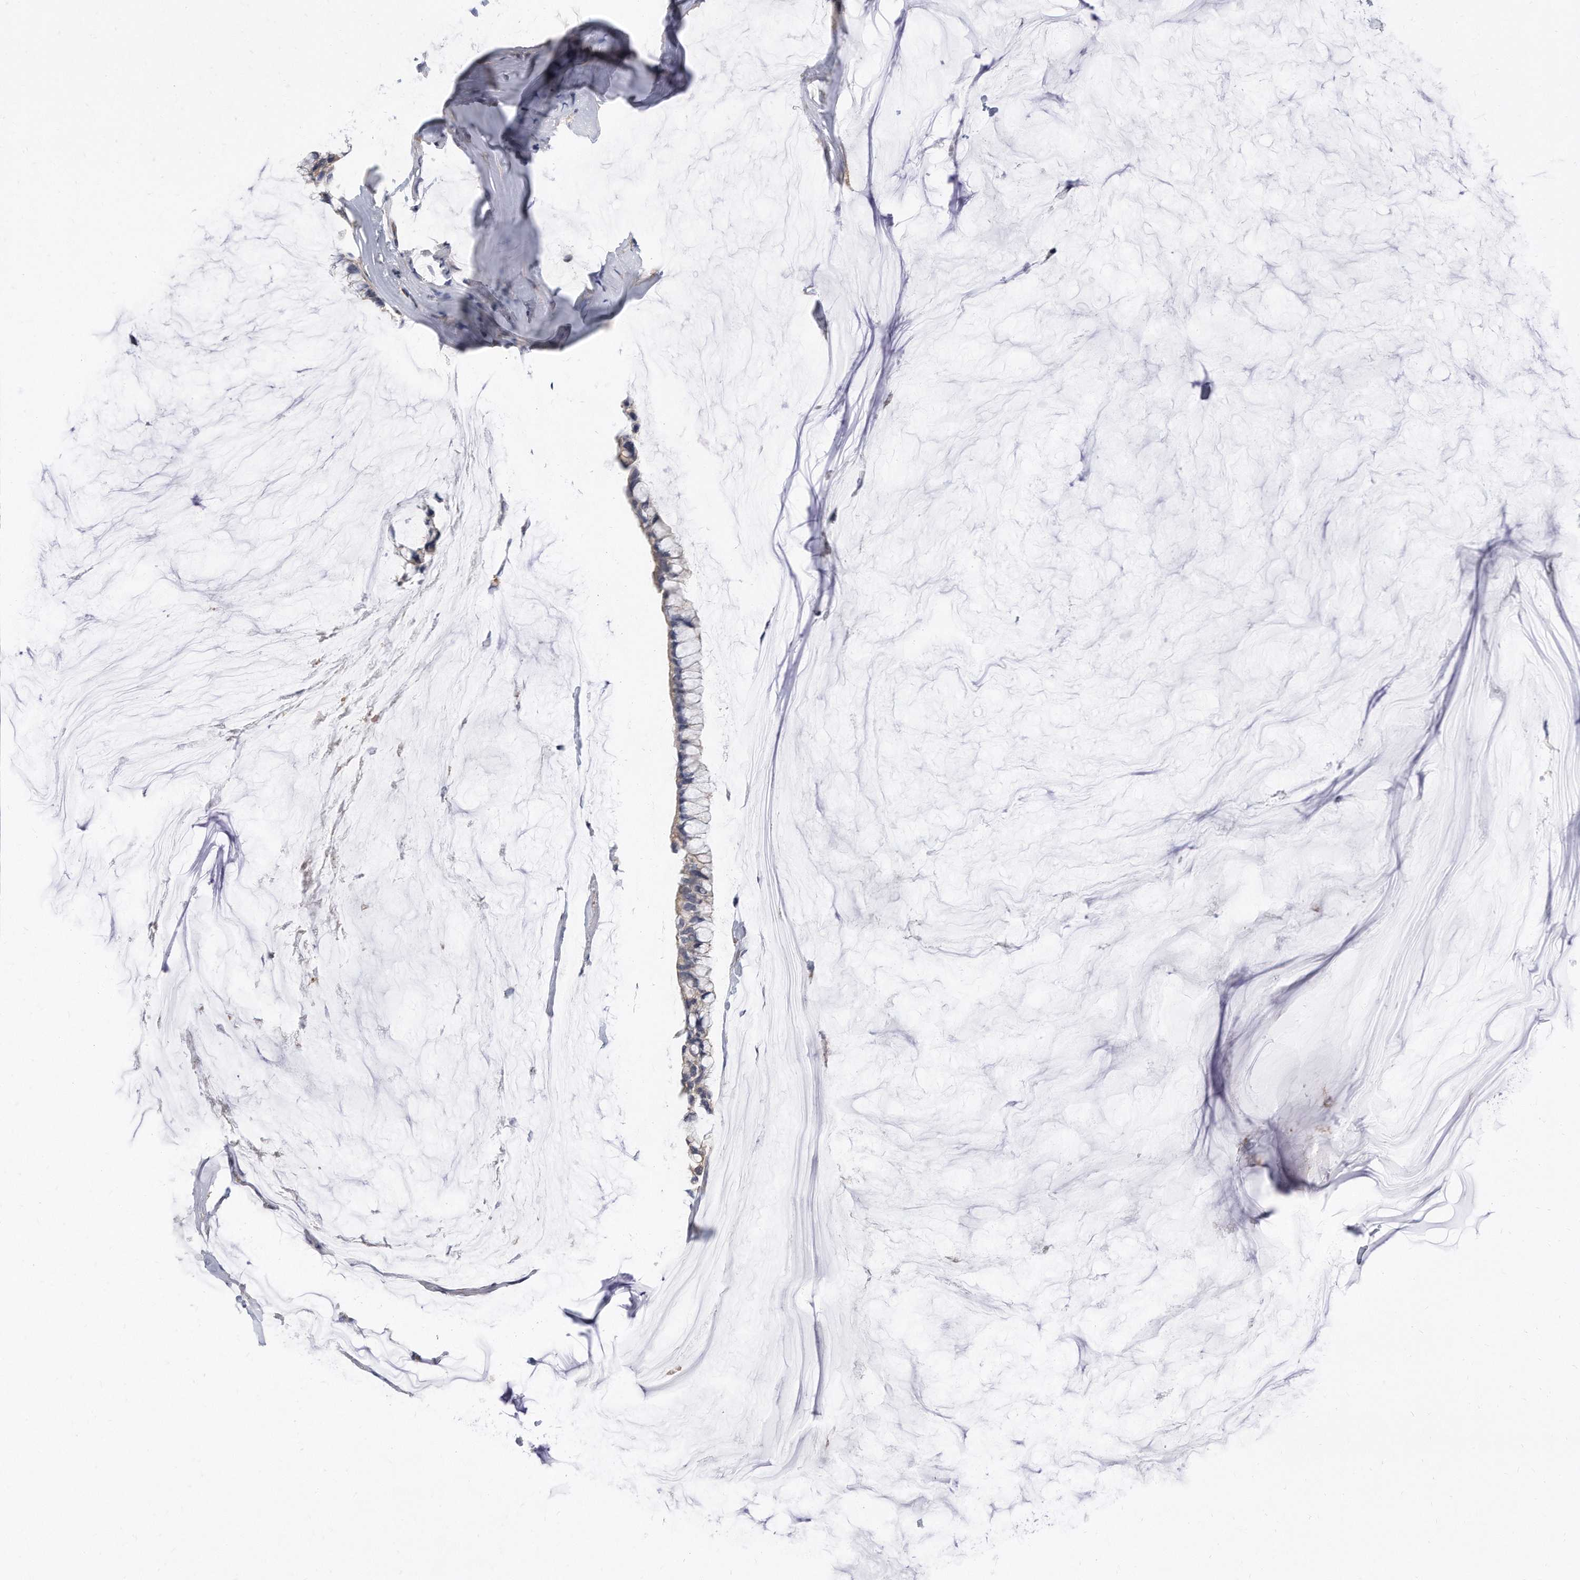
{"staining": {"intensity": "weak", "quantity": "<25%", "location": "cytoplasmic/membranous"}, "tissue": "ovarian cancer", "cell_type": "Tumor cells", "image_type": "cancer", "snomed": [{"axis": "morphology", "description": "Cystadenocarcinoma, mucinous, NOS"}, {"axis": "topography", "description": "Ovary"}], "caption": "DAB (3,3'-diaminobenzidine) immunohistochemical staining of human ovarian cancer demonstrates no significant expression in tumor cells. (DAB (3,3'-diaminobenzidine) immunohistochemistry (IHC) visualized using brightfield microscopy, high magnification).", "gene": "TCP1", "patient": {"sex": "female", "age": 39}}